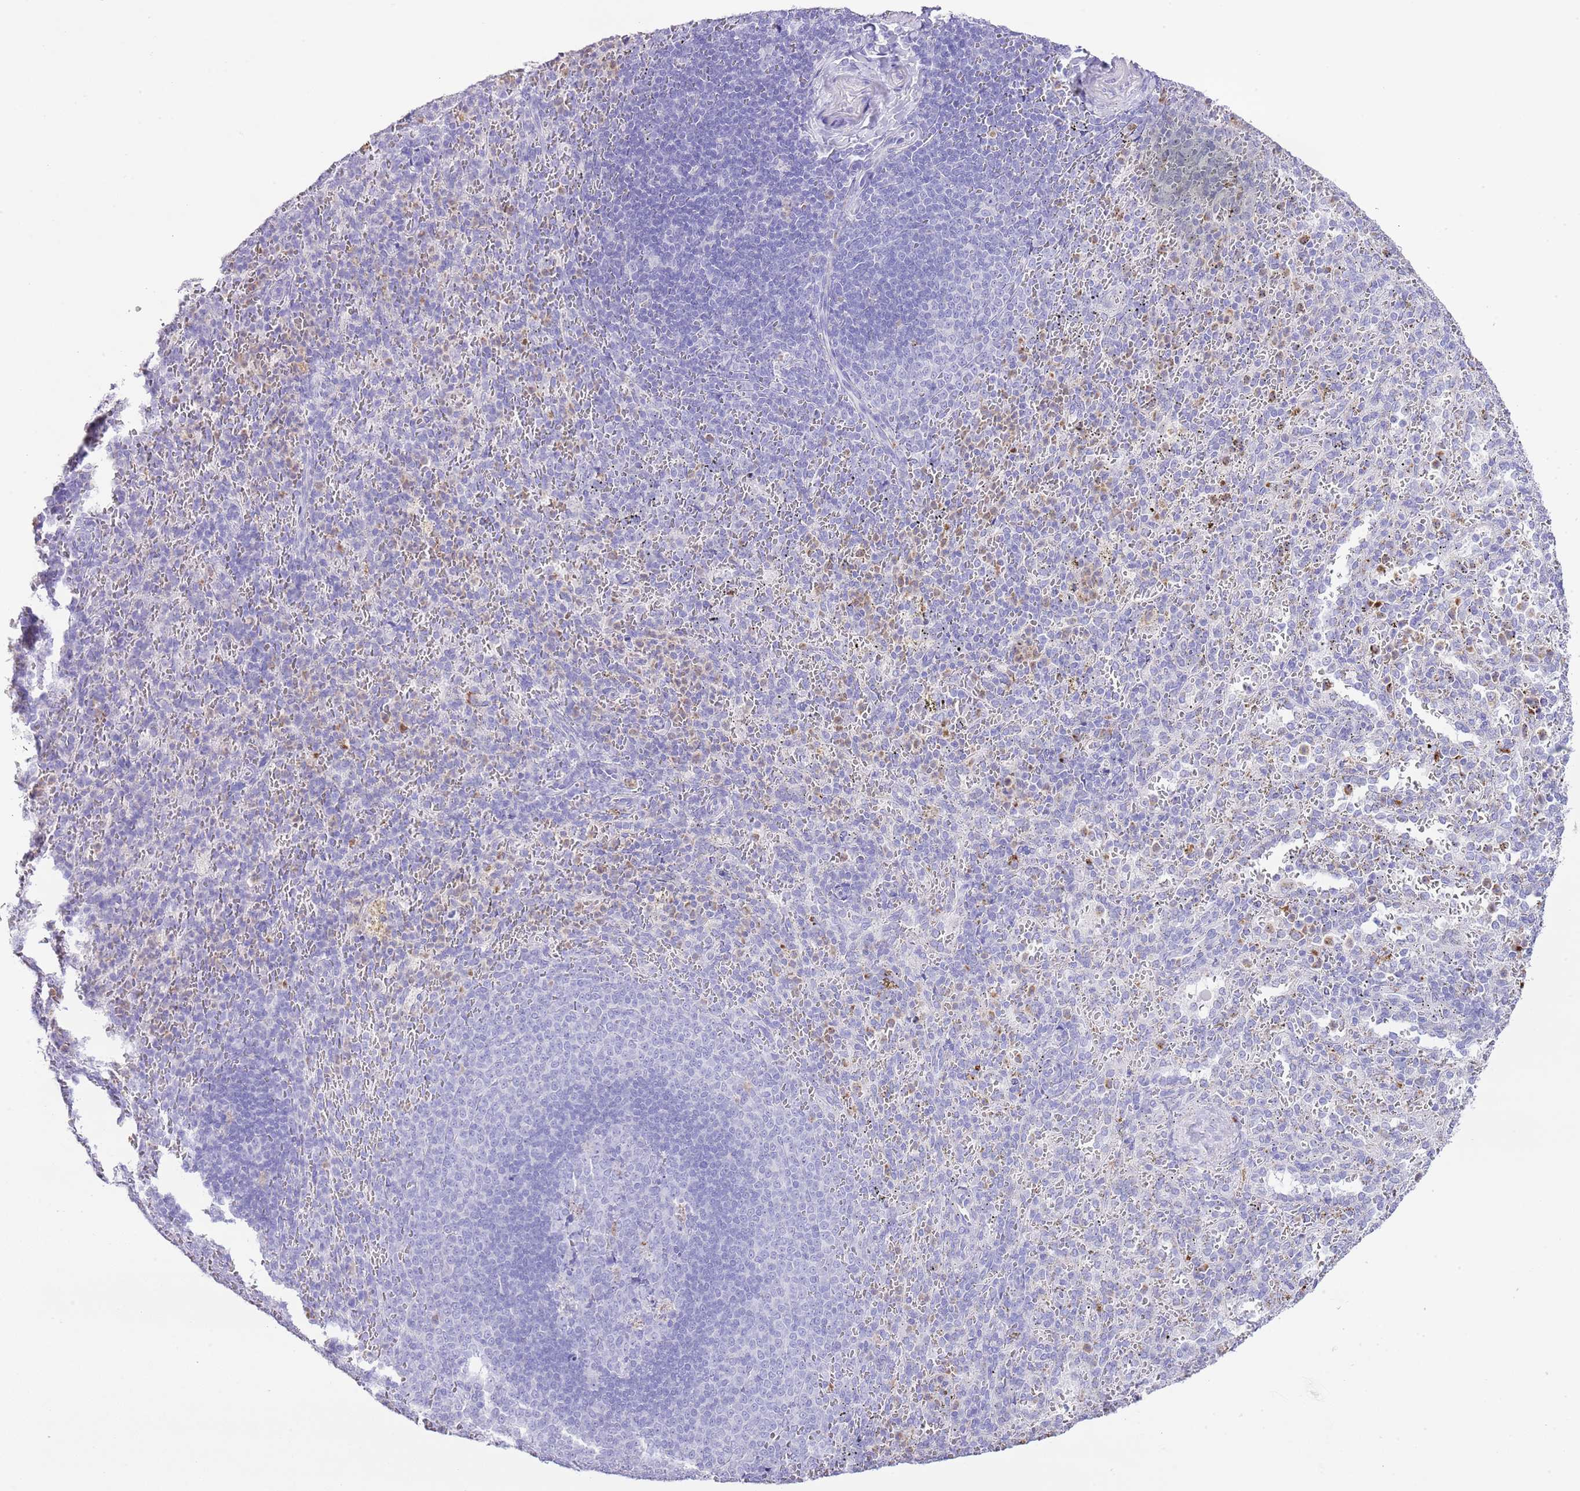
{"staining": {"intensity": "moderate", "quantity": "<25%", "location": "cytoplasmic/membranous"}, "tissue": "spleen", "cell_type": "Cells in red pulp", "image_type": "normal", "snomed": [{"axis": "morphology", "description": "Normal tissue, NOS"}, {"axis": "topography", "description": "Spleen"}], "caption": "This is an image of IHC staining of benign spleen, which shows moderate staining in the cytoplasmic/membranous of cells in red pulp.", "gene": "OR2Z1", "patient": {"sex": "female", "age": 21}}